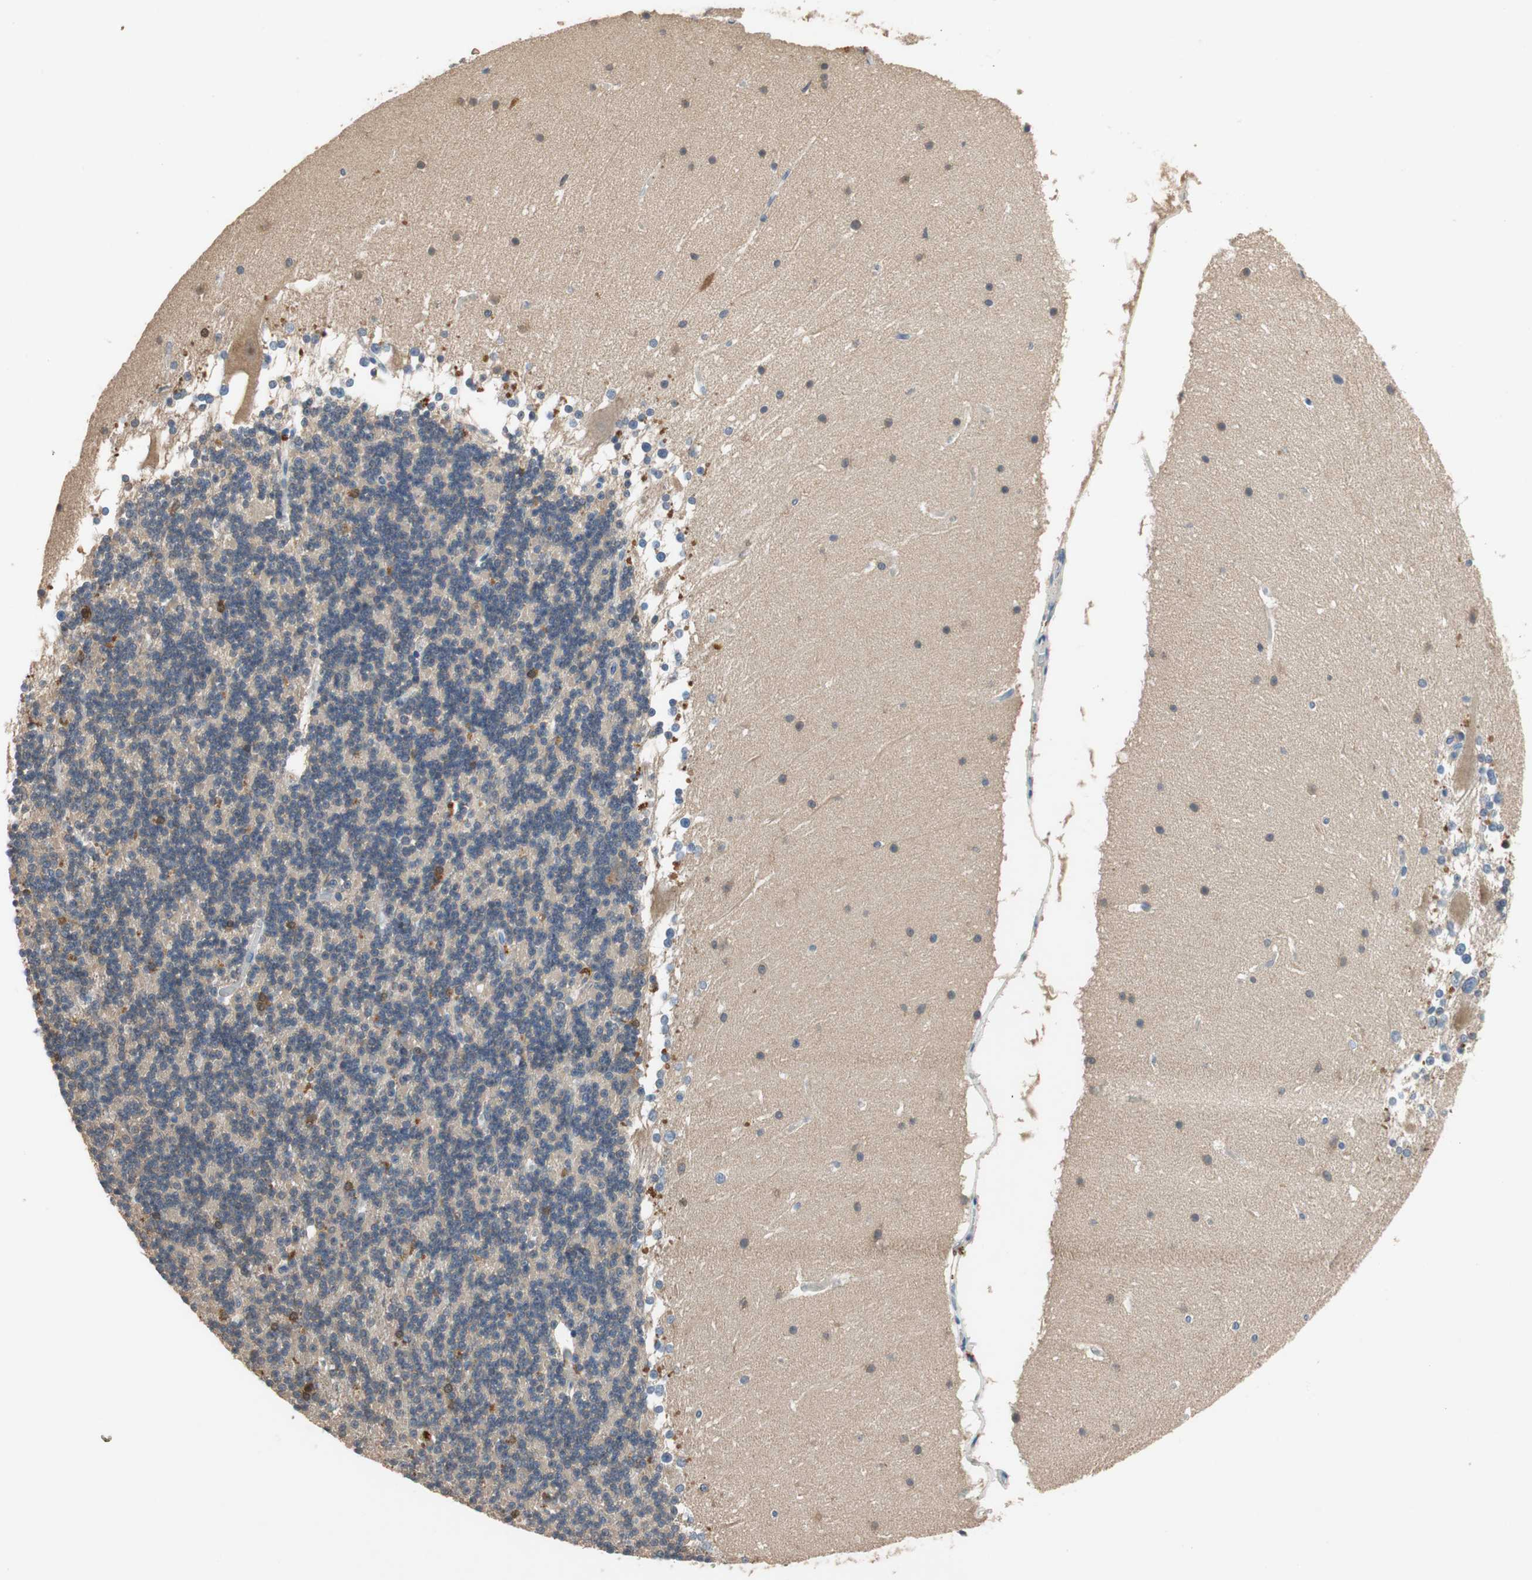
{"staining": {"intensity": "moderate", "quantity": "<25%", "location": "cytoplasmic/membranous"}, "tissue": "cerebellum", "cell_type": "Cells in granular layer", "image_type": "normal", "snomed": [{"axis": "morphology", "description": "Normal tissue, NOS"}, {"axis": "topography", "description": "Cerebellum"}], "caption": "This is a histology image of IHC staining of unremarkable cerebellum, which shows moderate staining in the cytoplasmic/membranous of cells in granular layer.", "gene": "ADAP1", "patient": {"sex": "female", "age": 19}}